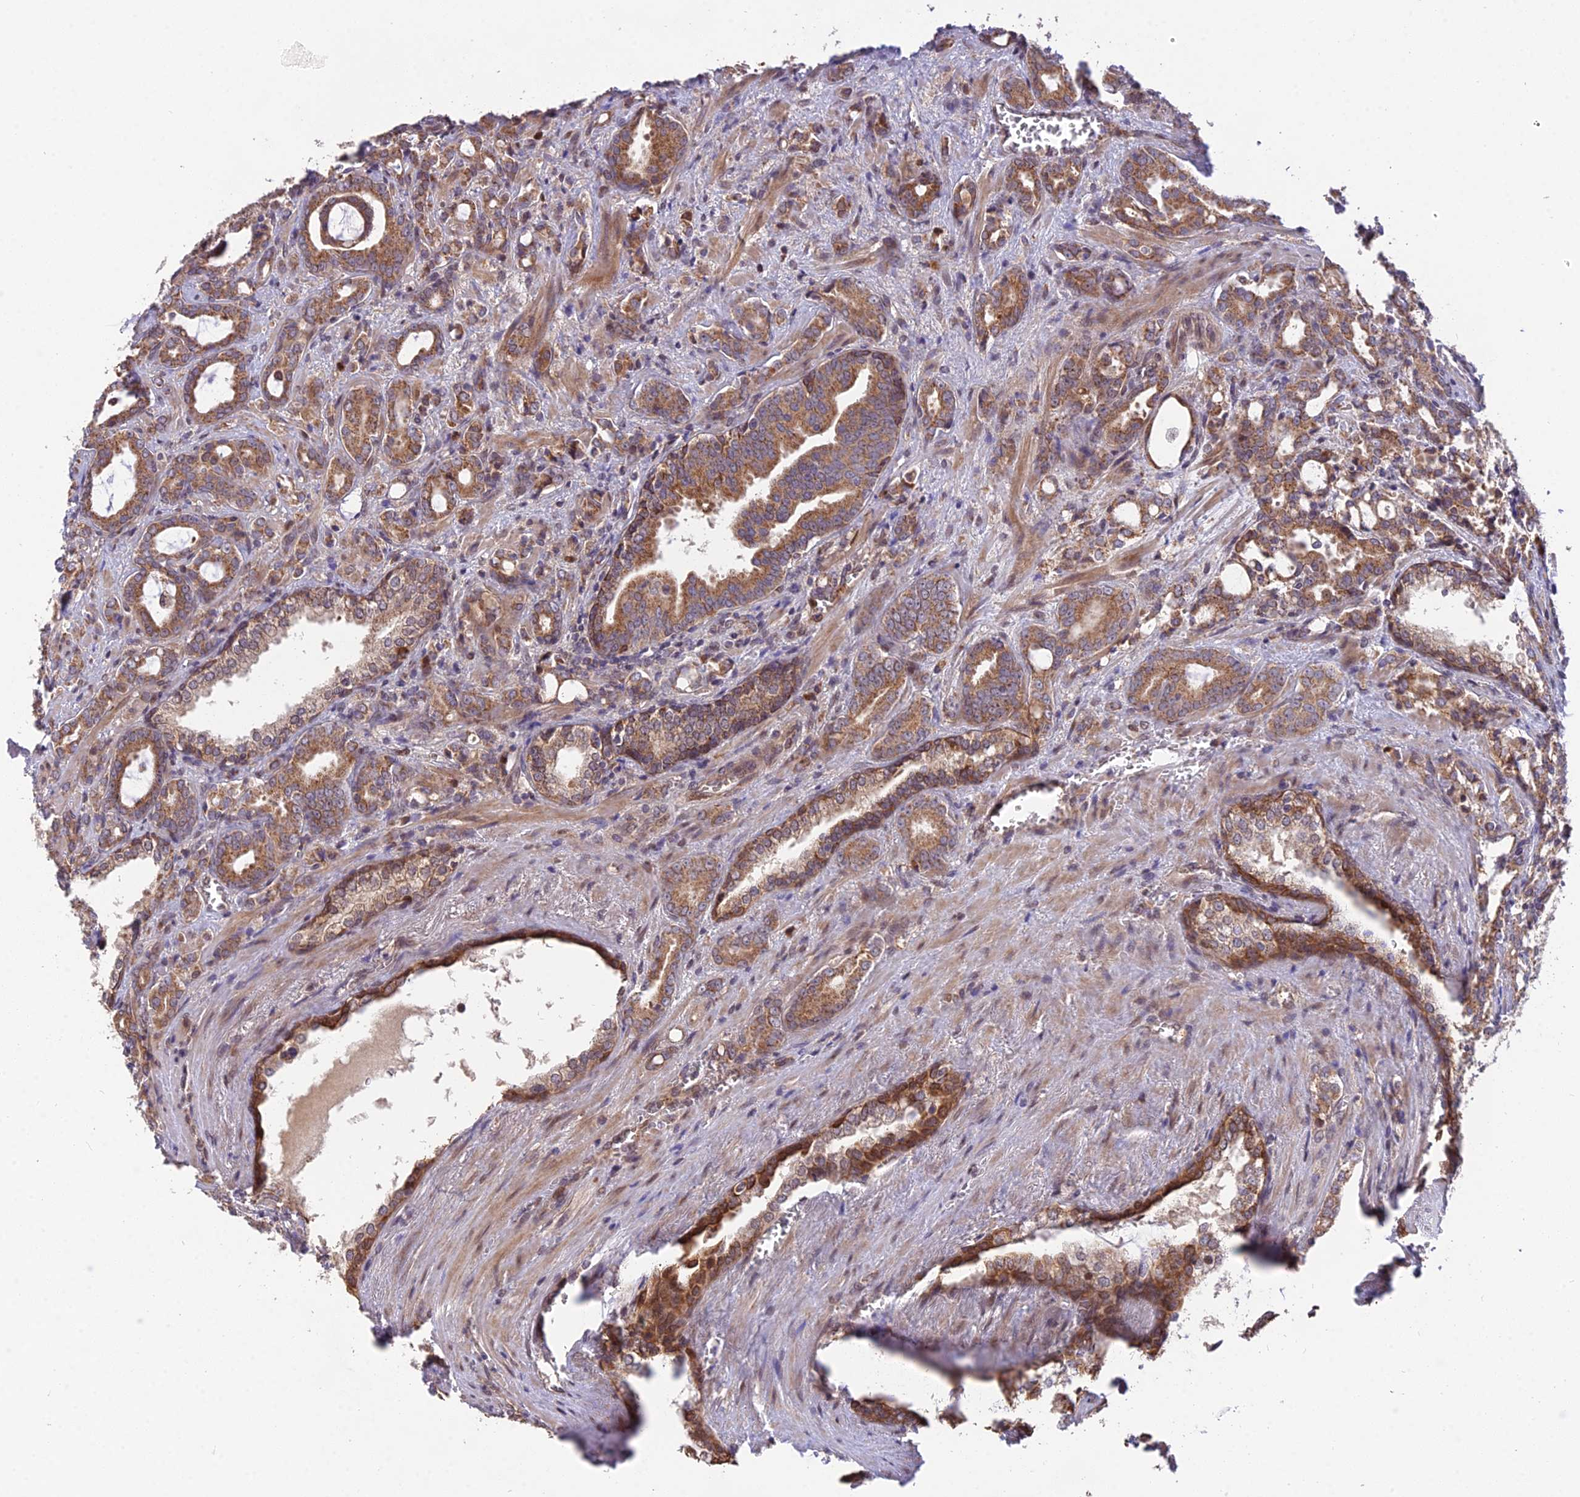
{"staining": {"intensity": "moderate", "quantity": ">75%", "location": "cytoplasmic/membranous"}, "tissue": "prostate cancer", "cell_type": "Tumor cells", "image_type": "cancer", "snomed": [{"axis": "morphology", "description": "Adenocarcinoma, High grade"}, {"axis": "topography", "description": "Prostate"}], "caption": "Protein expression by immunohistochemistry (IHC) displays moderate cytoplasmic/membranous expression in about >75% of tumor cells in prostate adenocarcinoma (high-grade). Ihc stains the protein in brown and the nuclei are stained blue.", "gene": "CYP2R1", "patient": {"sex": "male", "age": 72}}